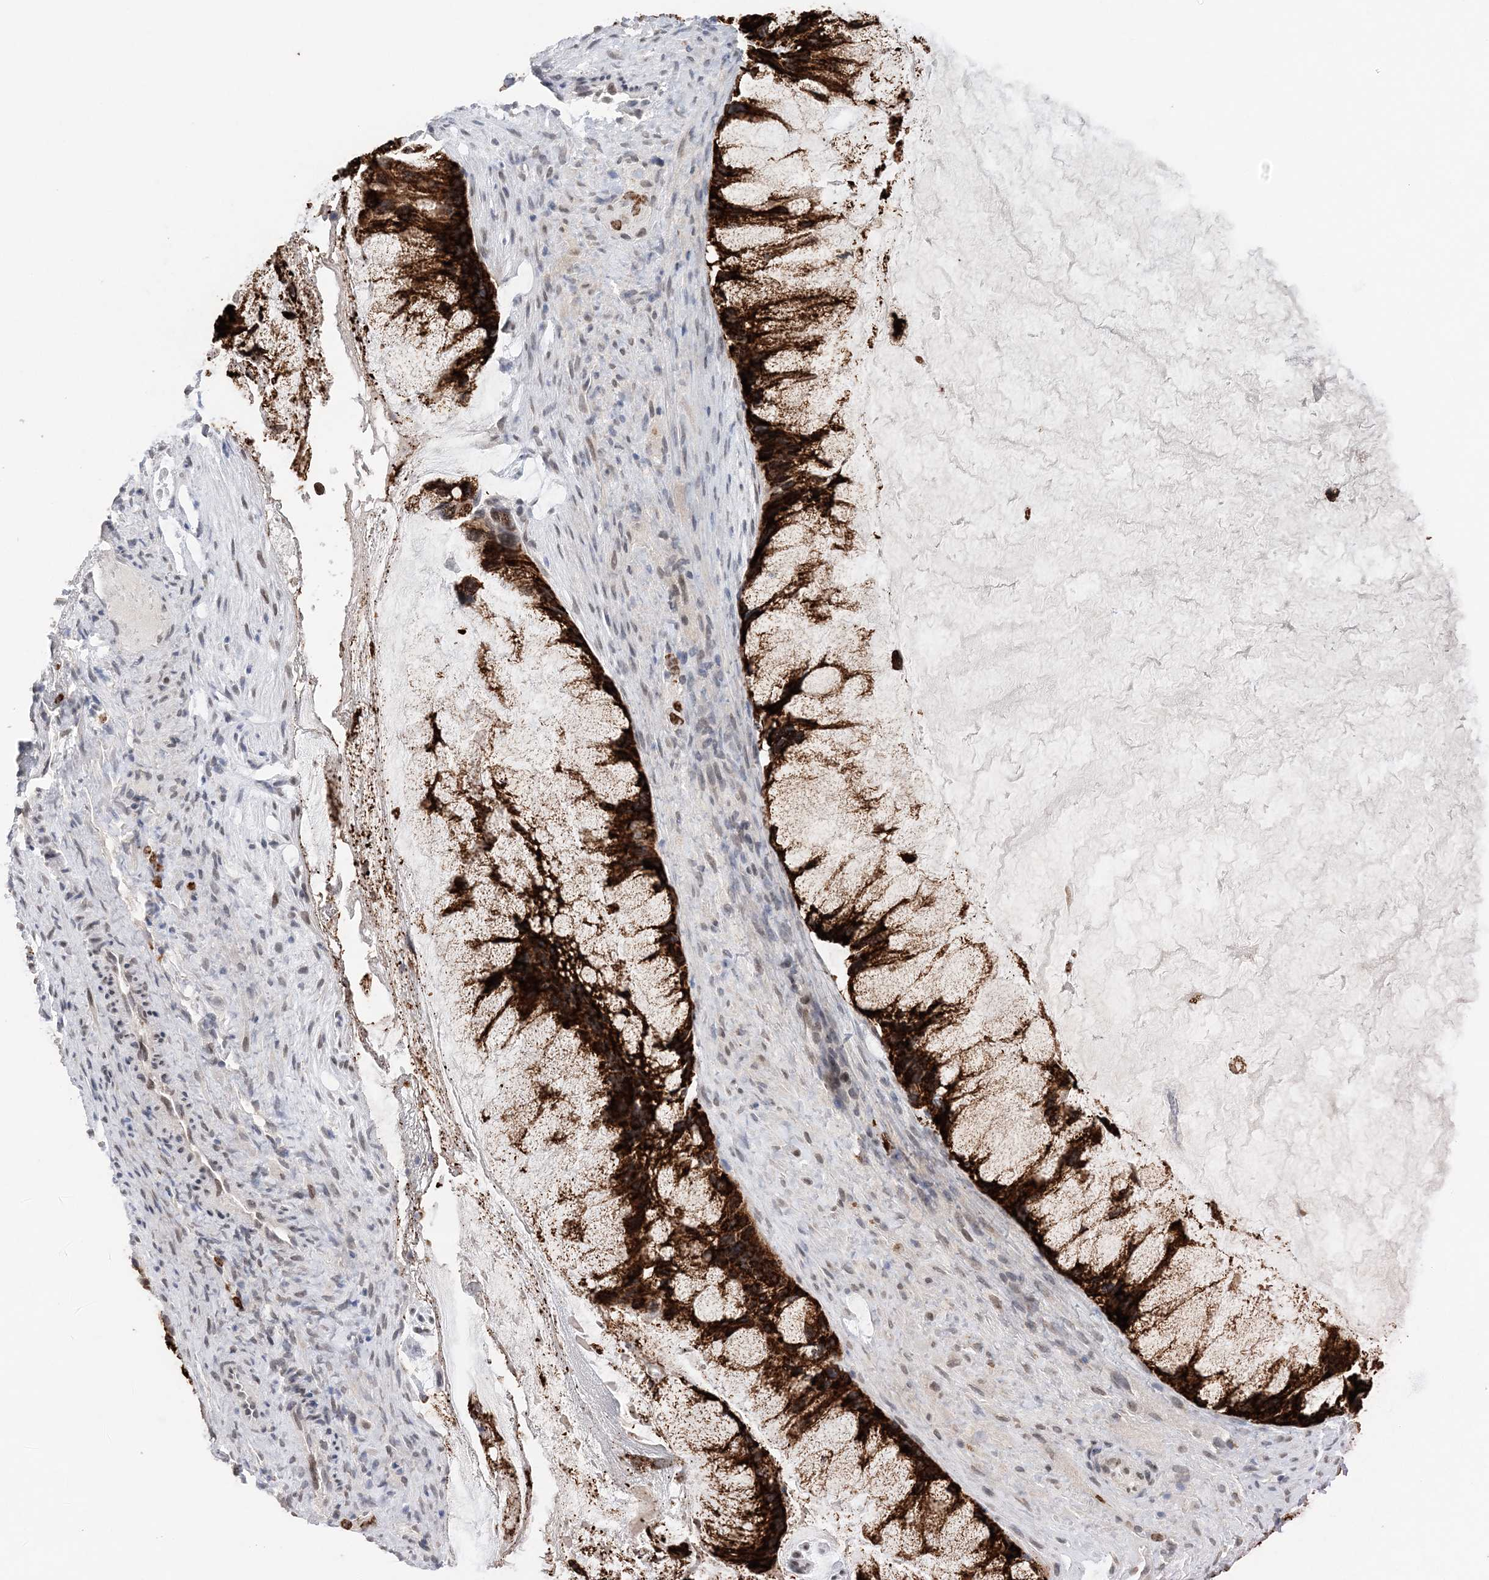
{"staining": {"intensity": "strong", "quantity": ">75%", "location": "cytoplasmic/membranous"}, "tissue": "ovarian cancer", "cell_type": "Tumor cells", "image_type": "cancer", "snomed": [{"axis": "morphology", "description": "Cystadenocarcinoma, mucinous, NOS"}, {"axis": "topography", "description": "Ovary"}], "caption": "The histopathology image shows a brown stain indicating the presence of a protein in the cytoplasmic/membranous of tumor cells in ovarian mucinous cystadenocarcinoma.", "gene": "FAM110A", "patient": {"sex": "female", "age": 37}}